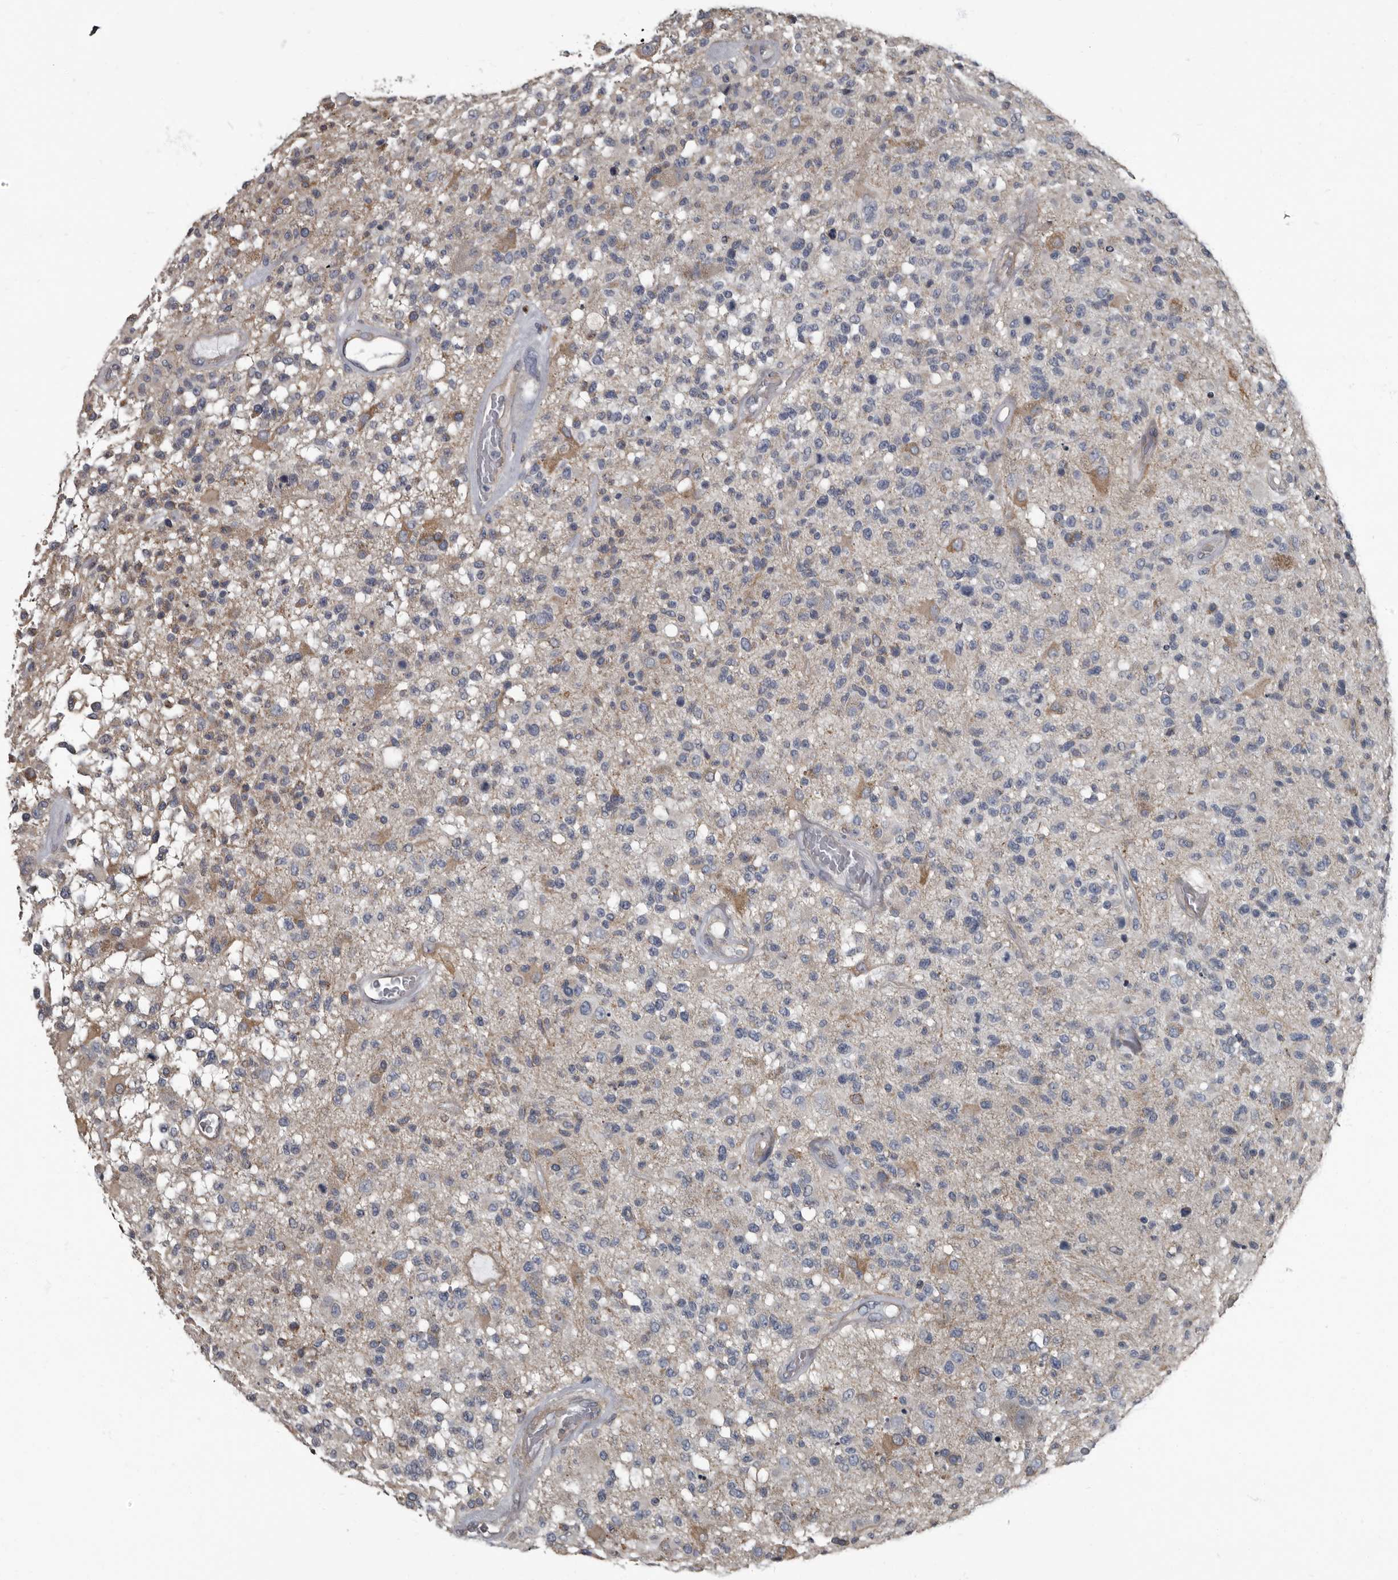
{"staining": {"intensity": "weak", "quantity": "<25%", "location": "cytoplasmic/membranous"}, "tissue": "glioma", "cell_type": "Tumor cells", "image_type": "cancer", "snomed": [{"axis": "morphology", "description": "Glioma, malignant, High grade"}, {"axis": "morphology", "description": "Glioblastoma, NOS"}, {"axis": "topography", "description": "Brain"}], "caption": "Immunohistochemical staining of human glioblastoma displays no significant staining in tumor cells.", "gene": "TPD52L1", "patient": {"sex": "male", "age": 60}}